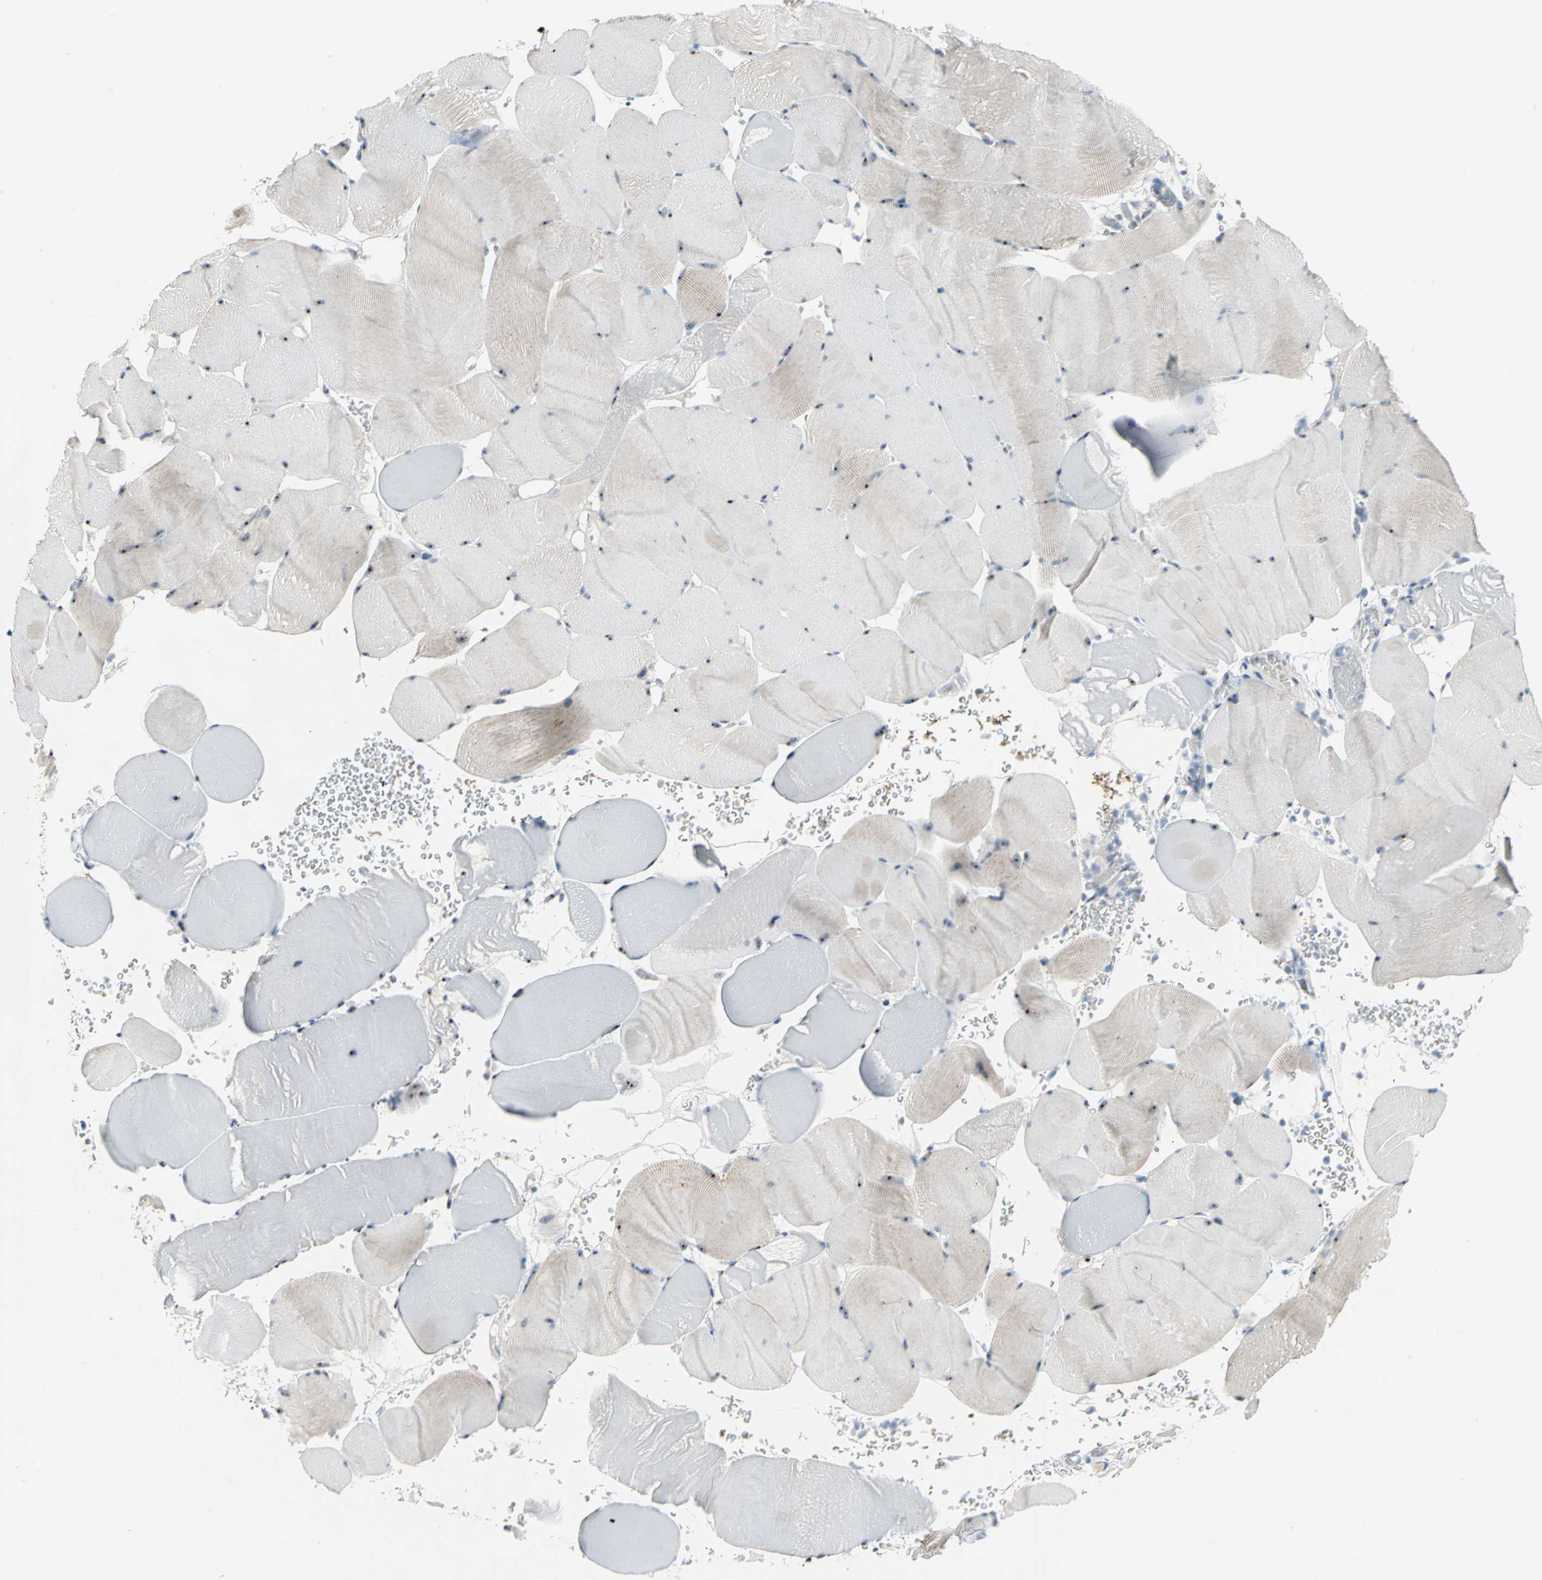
{"staining": {"intensity": "strong", "quantity": ">75%", "location": "nuclear"}, "tissue": "skeletal muscle", "cell_type": "Myocytes", "image_type": "normal", "snomed": [{"axis": "morphology", "description": "Normal tissue, NOS"}, {"axis": "topography", "description": "Skeletal muscle"}], "caption": "DAB immunohistochemical staining of benign human skeletal muscle demonstrates strong nuclear protein expression in about >75% of myocytes.", "gene": "MYBBP1A", "patient": {"sex": "male", "age": 62}}